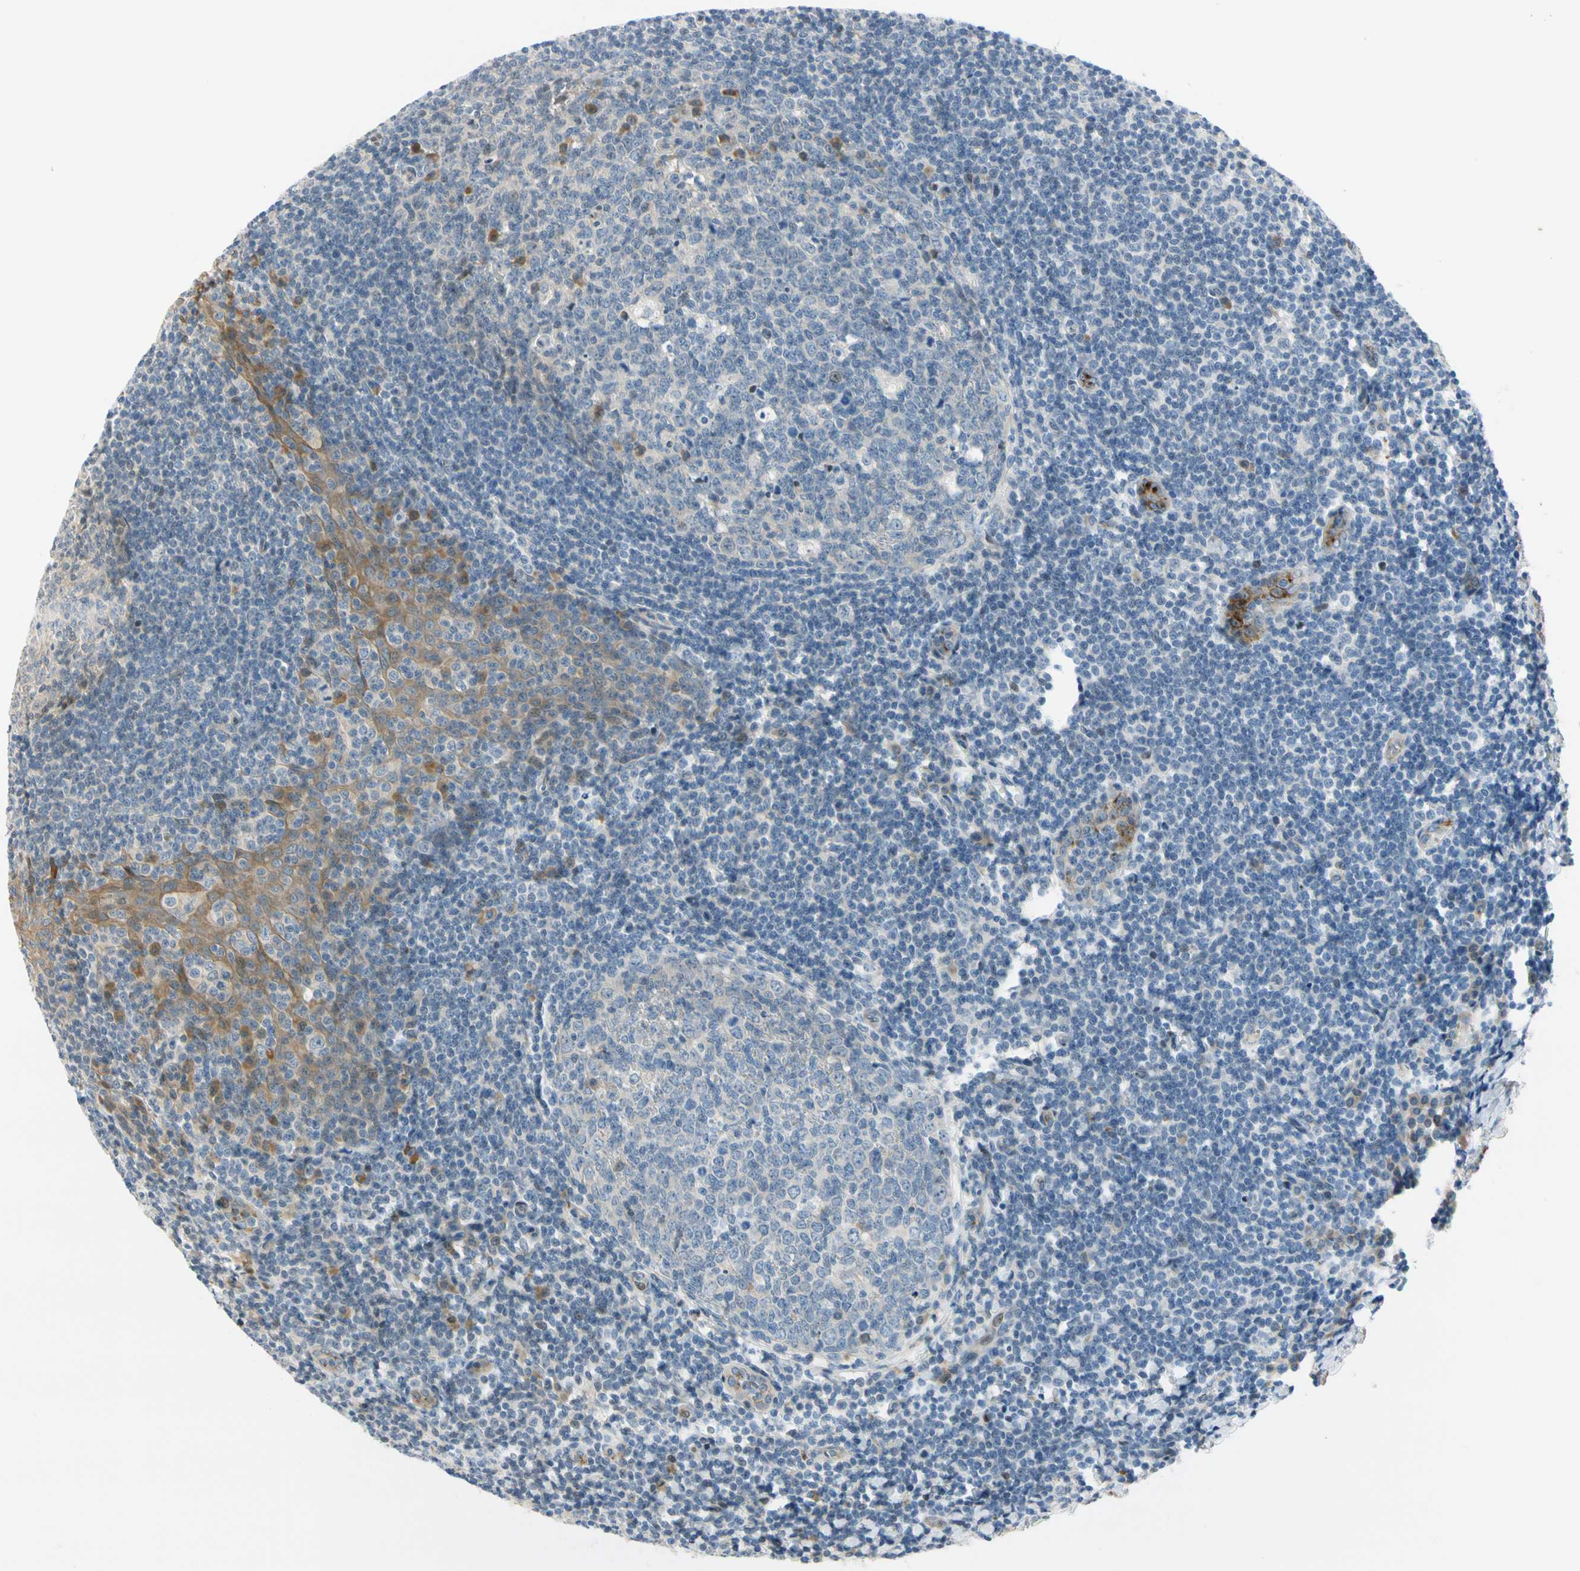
{"staining": {"intensity": "weak", "quantity": "<25%", "location": "cytoplasmic/membranous"}, "tissue": "tonsil", "cell_type": "Germinal center cells", "image_type": "normal", "snomed": [{"axis": "morphology", "description": "Normal tissue, NOS"}, {"axis": "topography", "description": "Tonsil"}], "caption": "Micrograph shows no protein expression in germinal center cells of unremarkable tonsil. (DAB immunohistochemistry (IHC) with hematoxylin counter stain).", "gene": "NPDC1", "patient": {"sex": "male", "age": 31}}